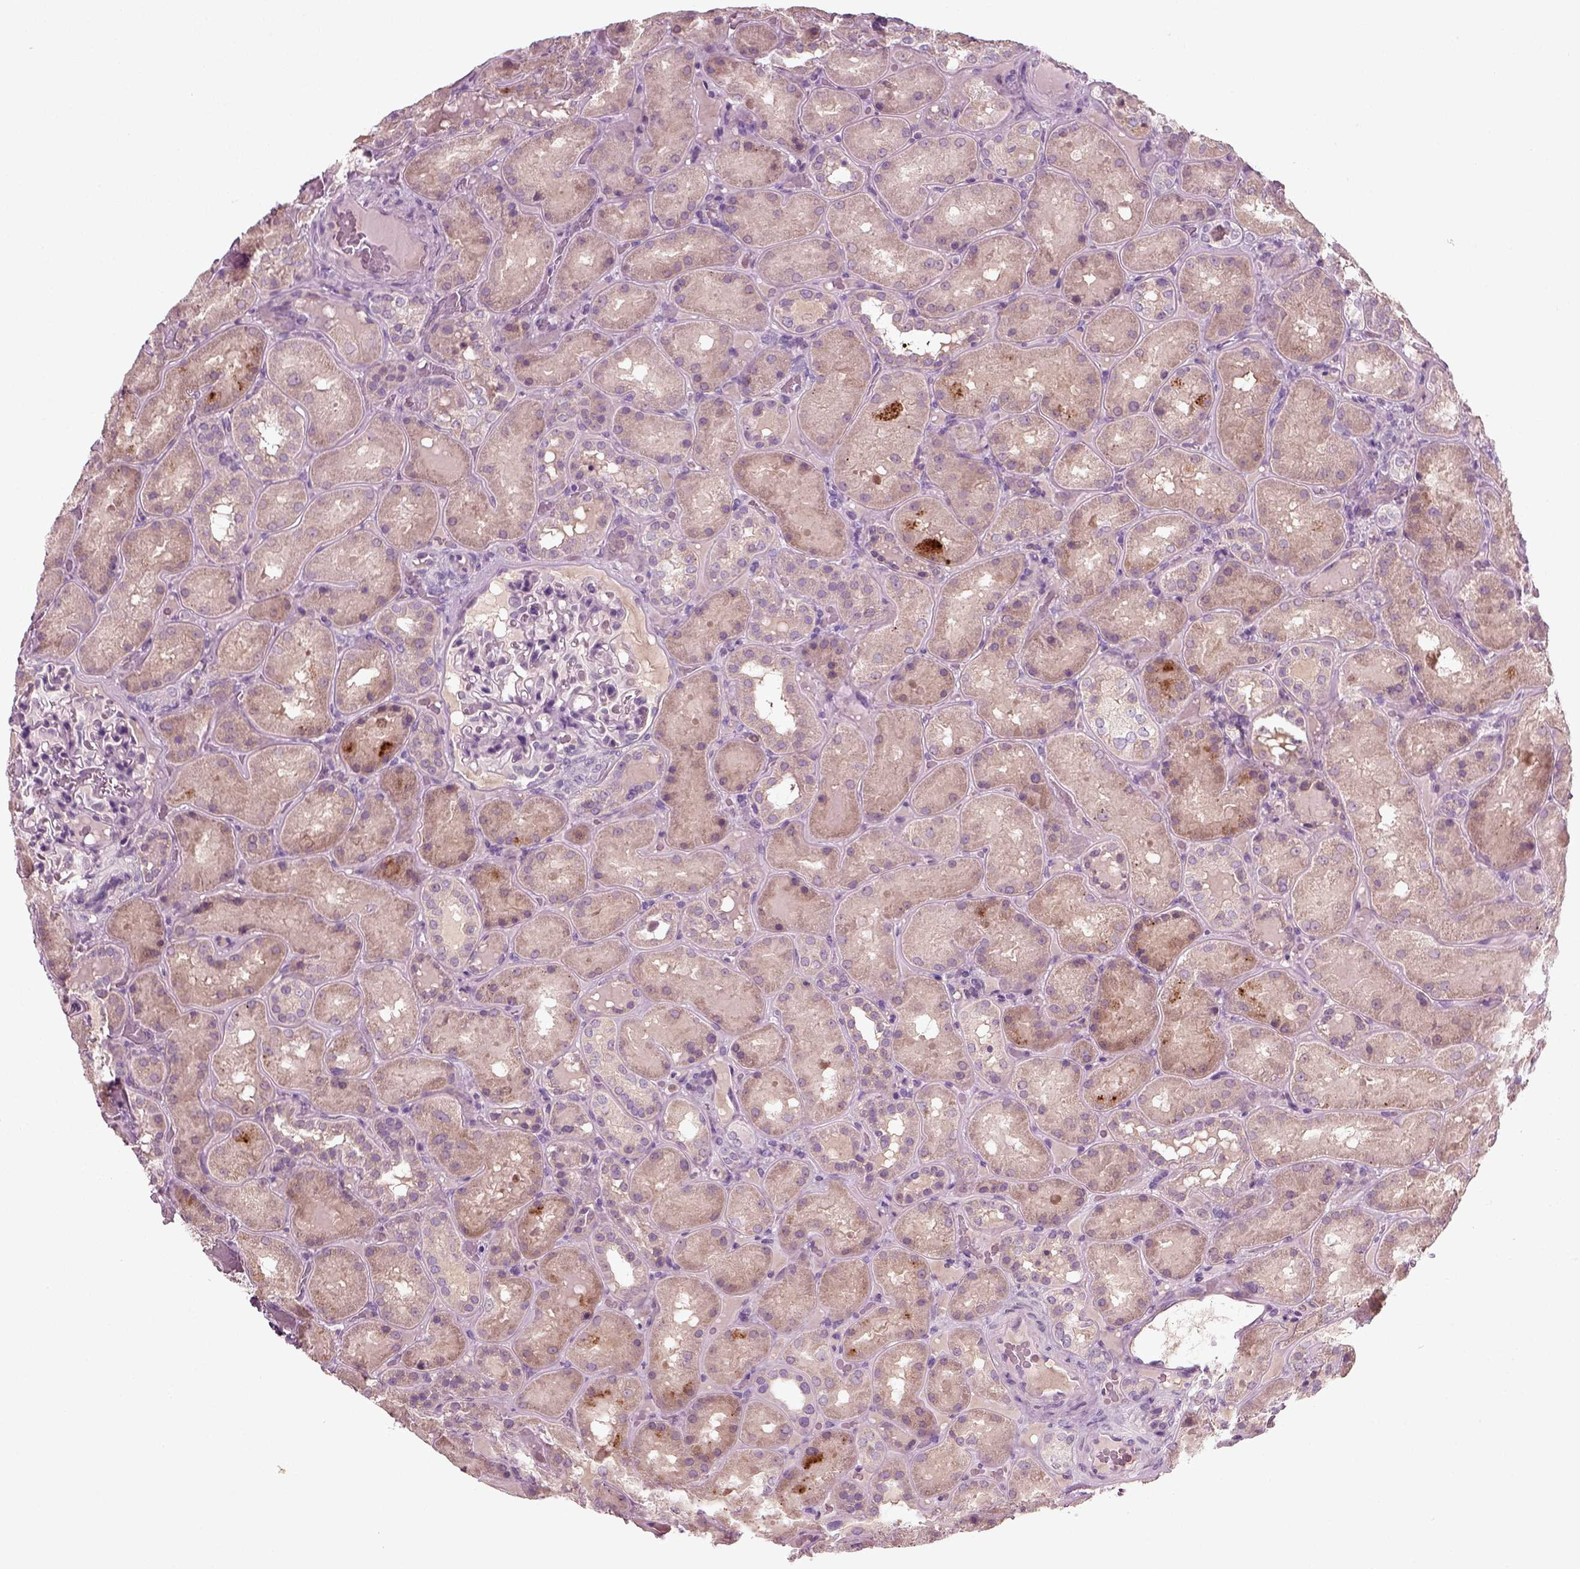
{"staining": {"intensity": "negative", "quantity": "none", "location": "none"}, "tissue": "kidney", "cell_type": "Cells in glomeruli", "image_type": "normal", "snomed": [{"axis": "morphology", "description": "Normal tissue, NOS"}, {"axis": "topography", "description": "Kidney"}], "caption": "Immunohistochemical staining of unremarkable kidney demonstrates no significant positivity in cells in glomeruli. The staining is performed using DAB brown chromogen with nuclei counter-stained in using hematoxylin.", "gene": "RND2", "patient": {"sex": "male", "age": 73}}